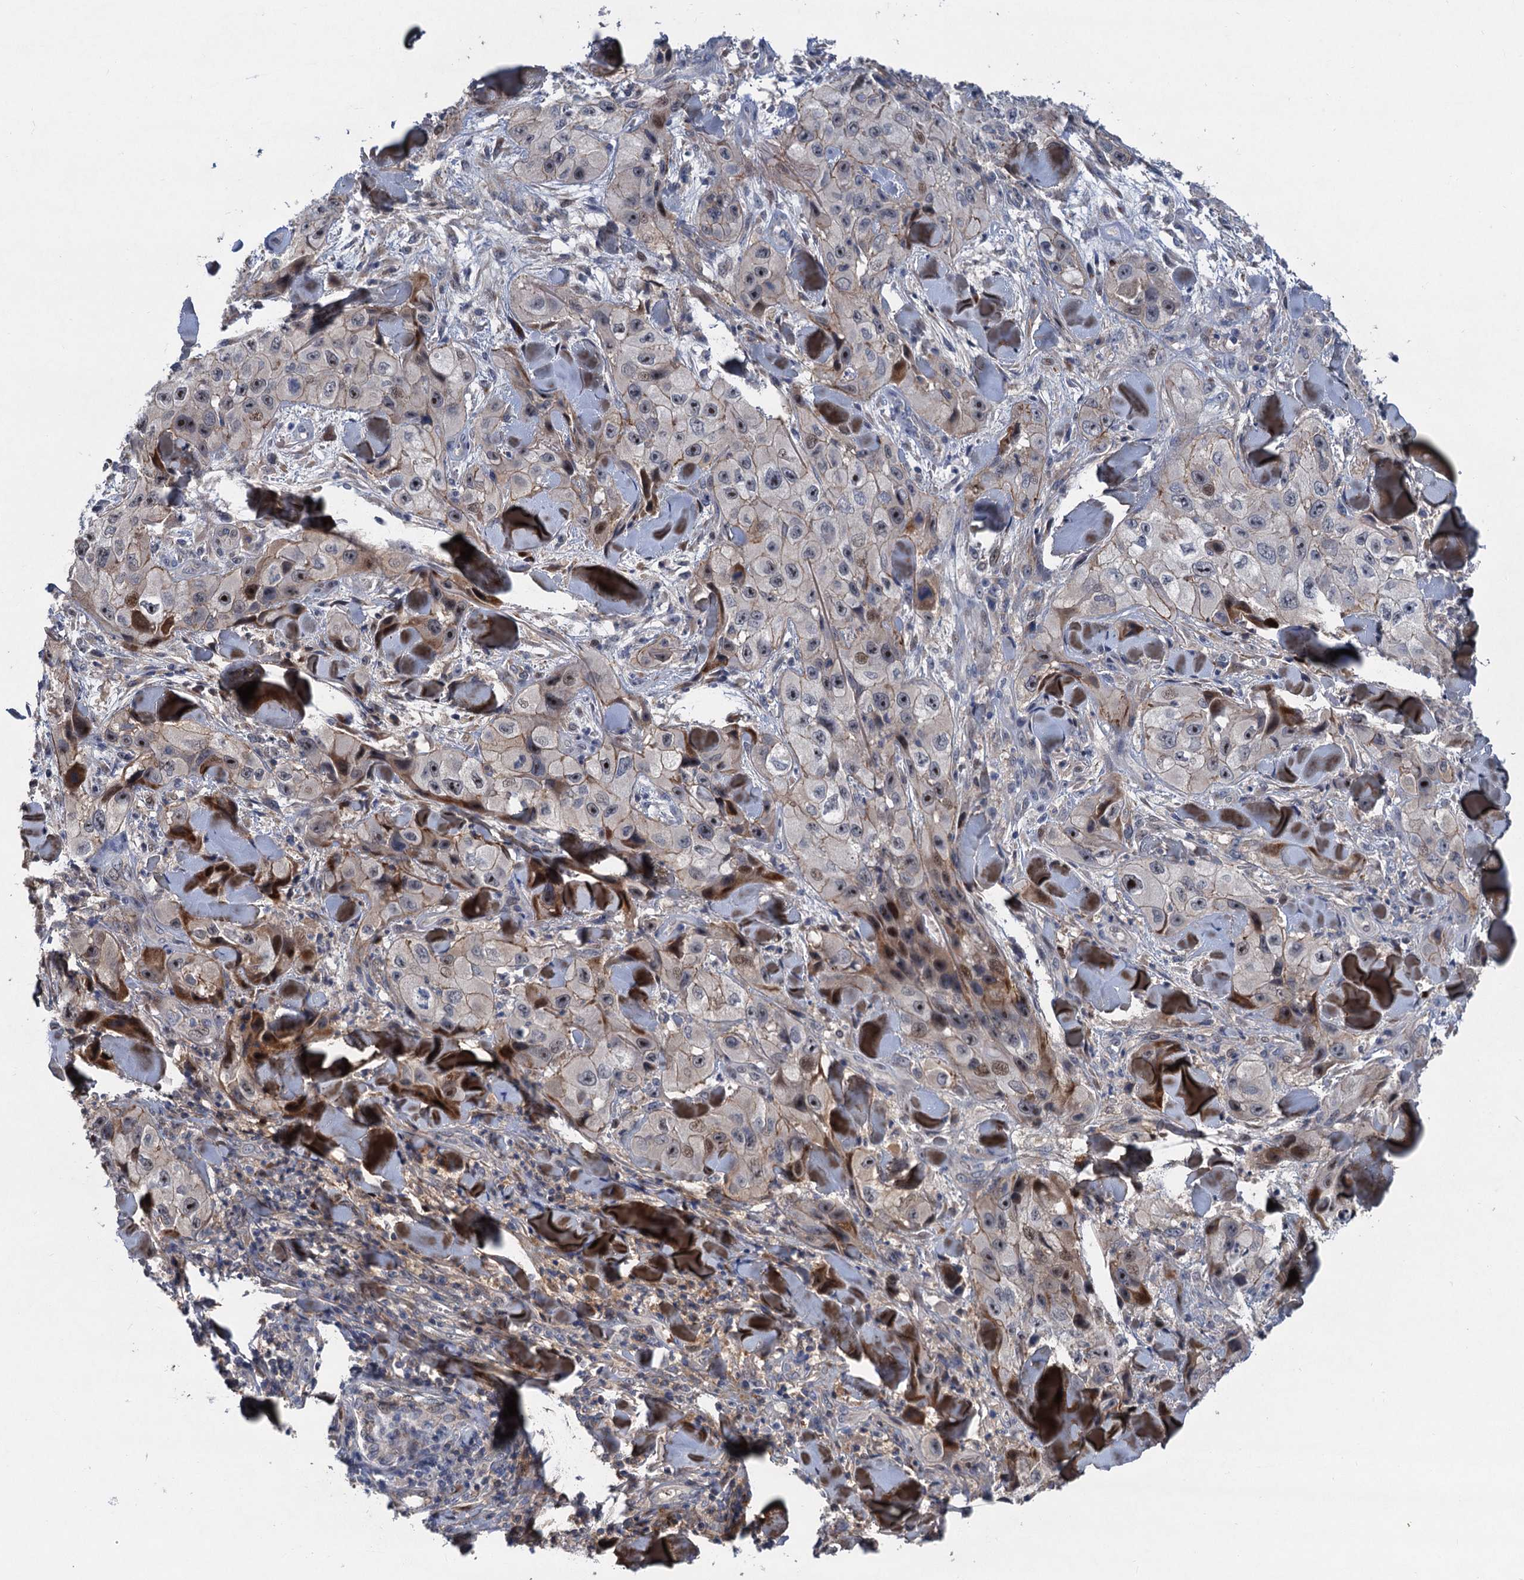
{"staining": {"intensity": "weak", "quantity": ">75%", "location": "cytoplasmic/membranous"}, "tissue": "skin cancer", "cell_type": "Tumor cells", "image_type": "cancer", "snomed": [{"axis": "morphology", "description": "Squamous cell carcinoma, NOS"}, {"axis": "topography", "description": "Skin"}, {"axis": "topography", "description": "Subcutis"}], "caption": "Brown immunohistochemical staining in squamous cell carcinoma (skin) reveals weak cytoplasmic/membranous staining in about >75% of tumor cells. The protein of interest is shown in brown color, while the nuclei are stained blue.", "gene": "TRAF7", "patient": {"sex": "male", "age": 73}}